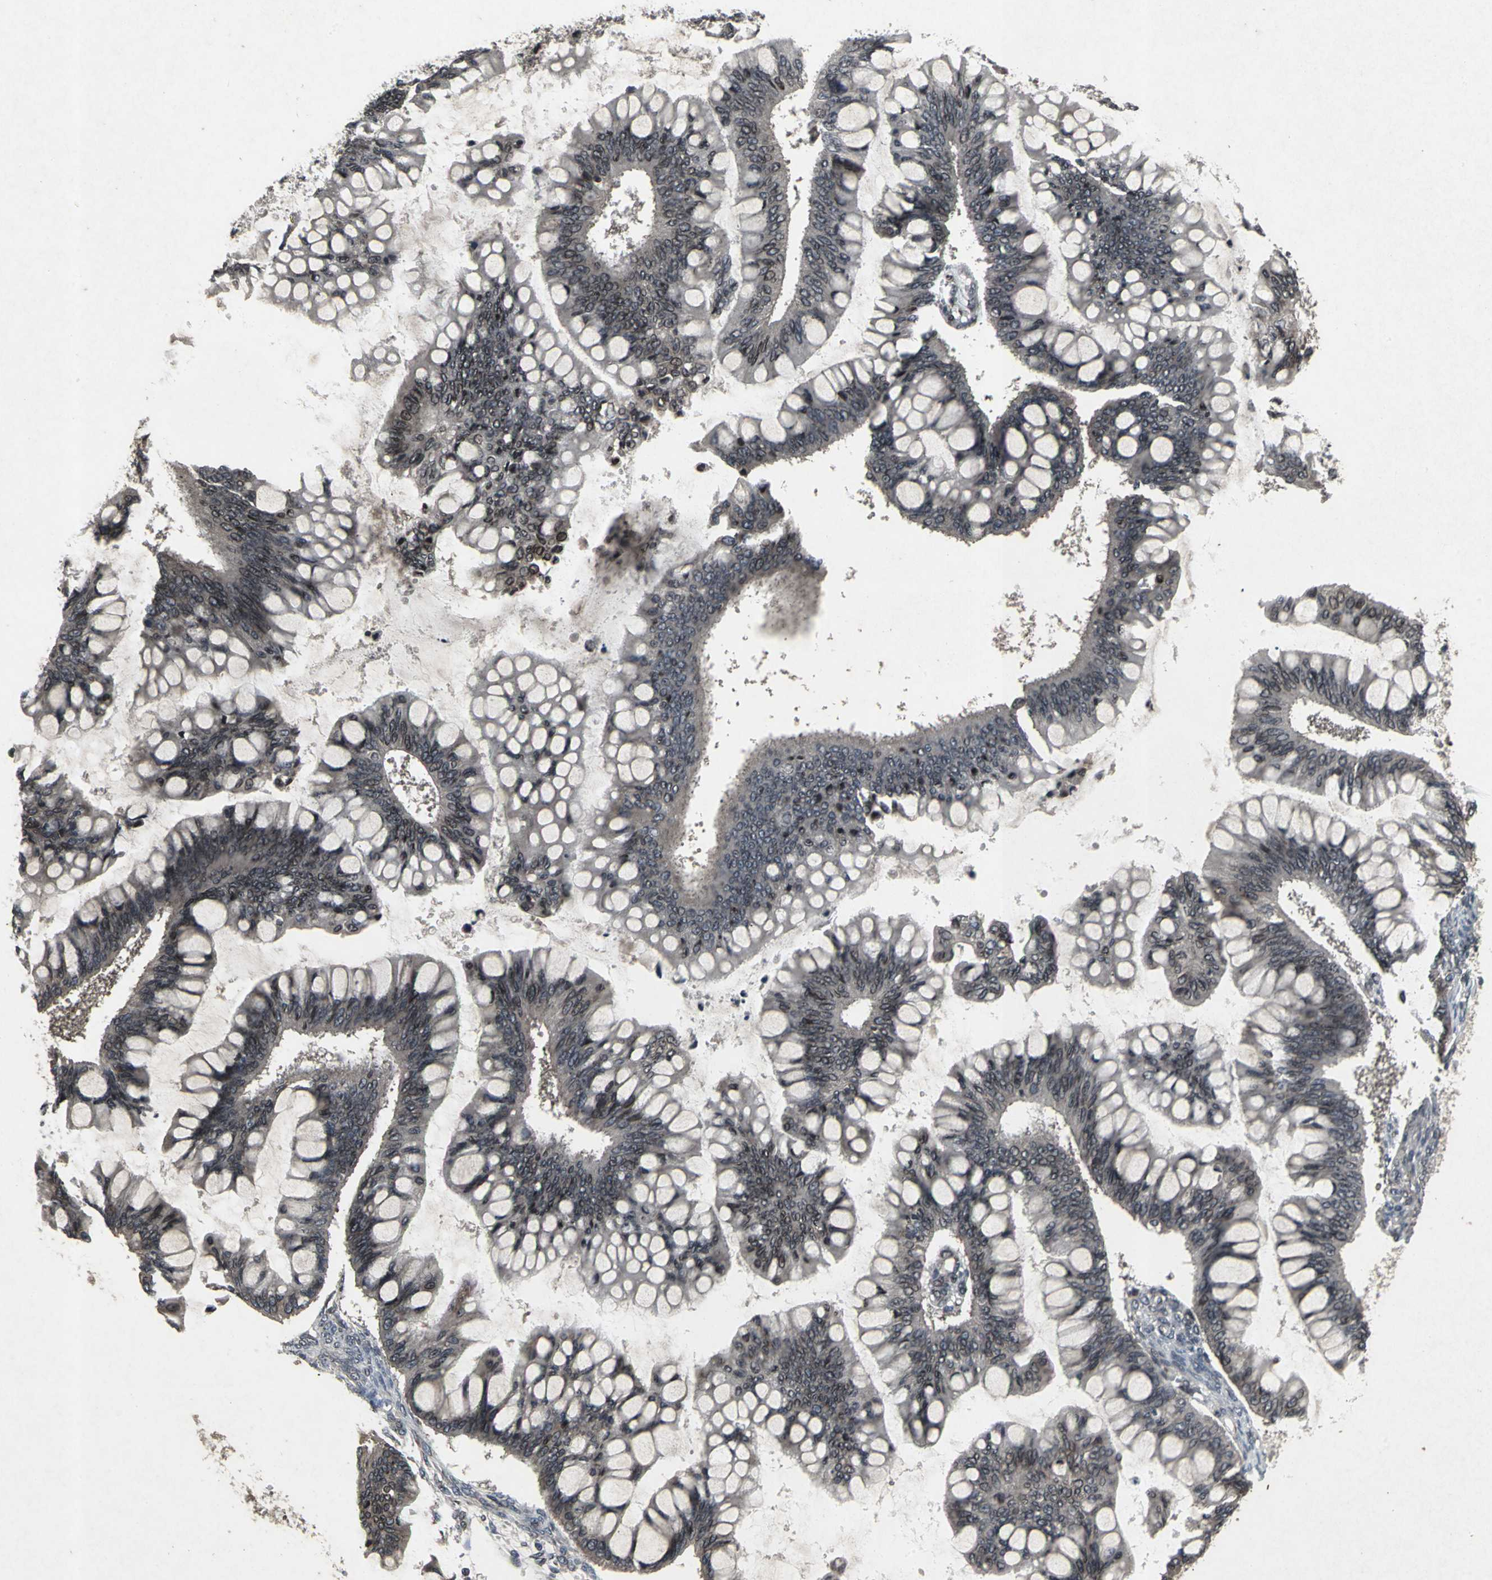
{"staining": {"intensity": "weak", "quantity": "25%-75%", "location": "cytoplasmic/membranous,nuclear"}, "tissue": "ovarian cancer", "cell_type": "Tumor cells", "image_type": "cancer", "snomed": [{"axis": "morphology", "description": "Cystadenocarcinoma, mucinous, NOS"}, {"axis": "topography", "description": "Ovary"}], "caption": "Weak cytoplasmic/membranous and nuclear expression is present in about 25%-75% of tumor cells in ovarian mucinous cystadenocarcinoma.", "gene": "SH2B3", "patient": {"sex": "female", "age": 73}}